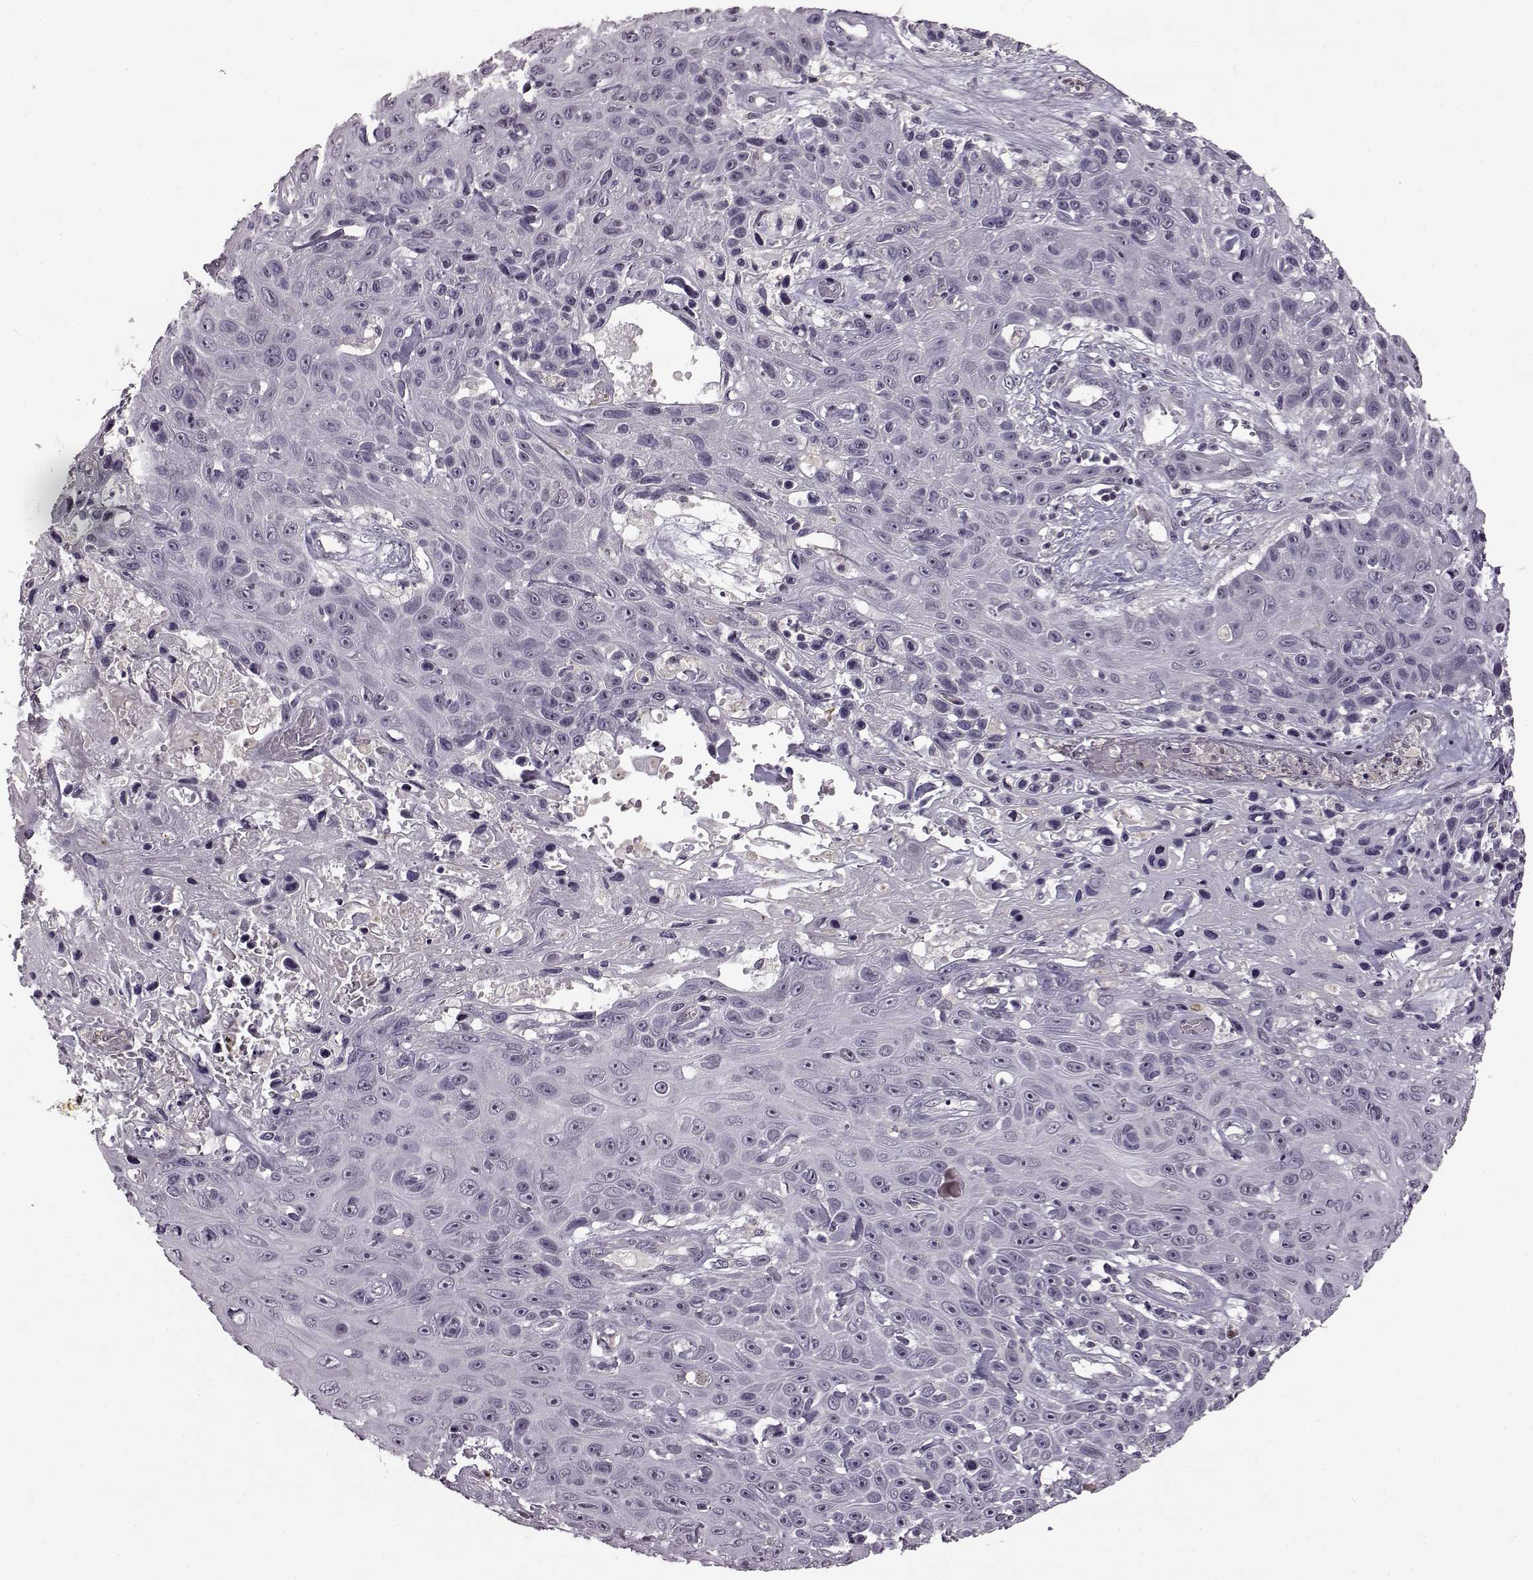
{"staining": {"intensity": "negative", "quantity": "none", "location": "none"}, "tissue": "skin cancer", "cell_type": "Tumor cells", "image_type": "cancer", "snomed": [{"axis": "morphology", "description": "Squamous cell carcinoma, NOS"}, {"axis": "topography", "description": "Skin"}], "caption": "Immunohistochemistry micrograph of skin cancer (squamous cell carcinoma) stained for a protein (brown), which exhibits no positivity in tumor cells. (DAB immunohistochemistry (IHC) with hematoxylin counter stain).", "gene": "CNGA3", "patient": {"sex": "male", "age": 82}}